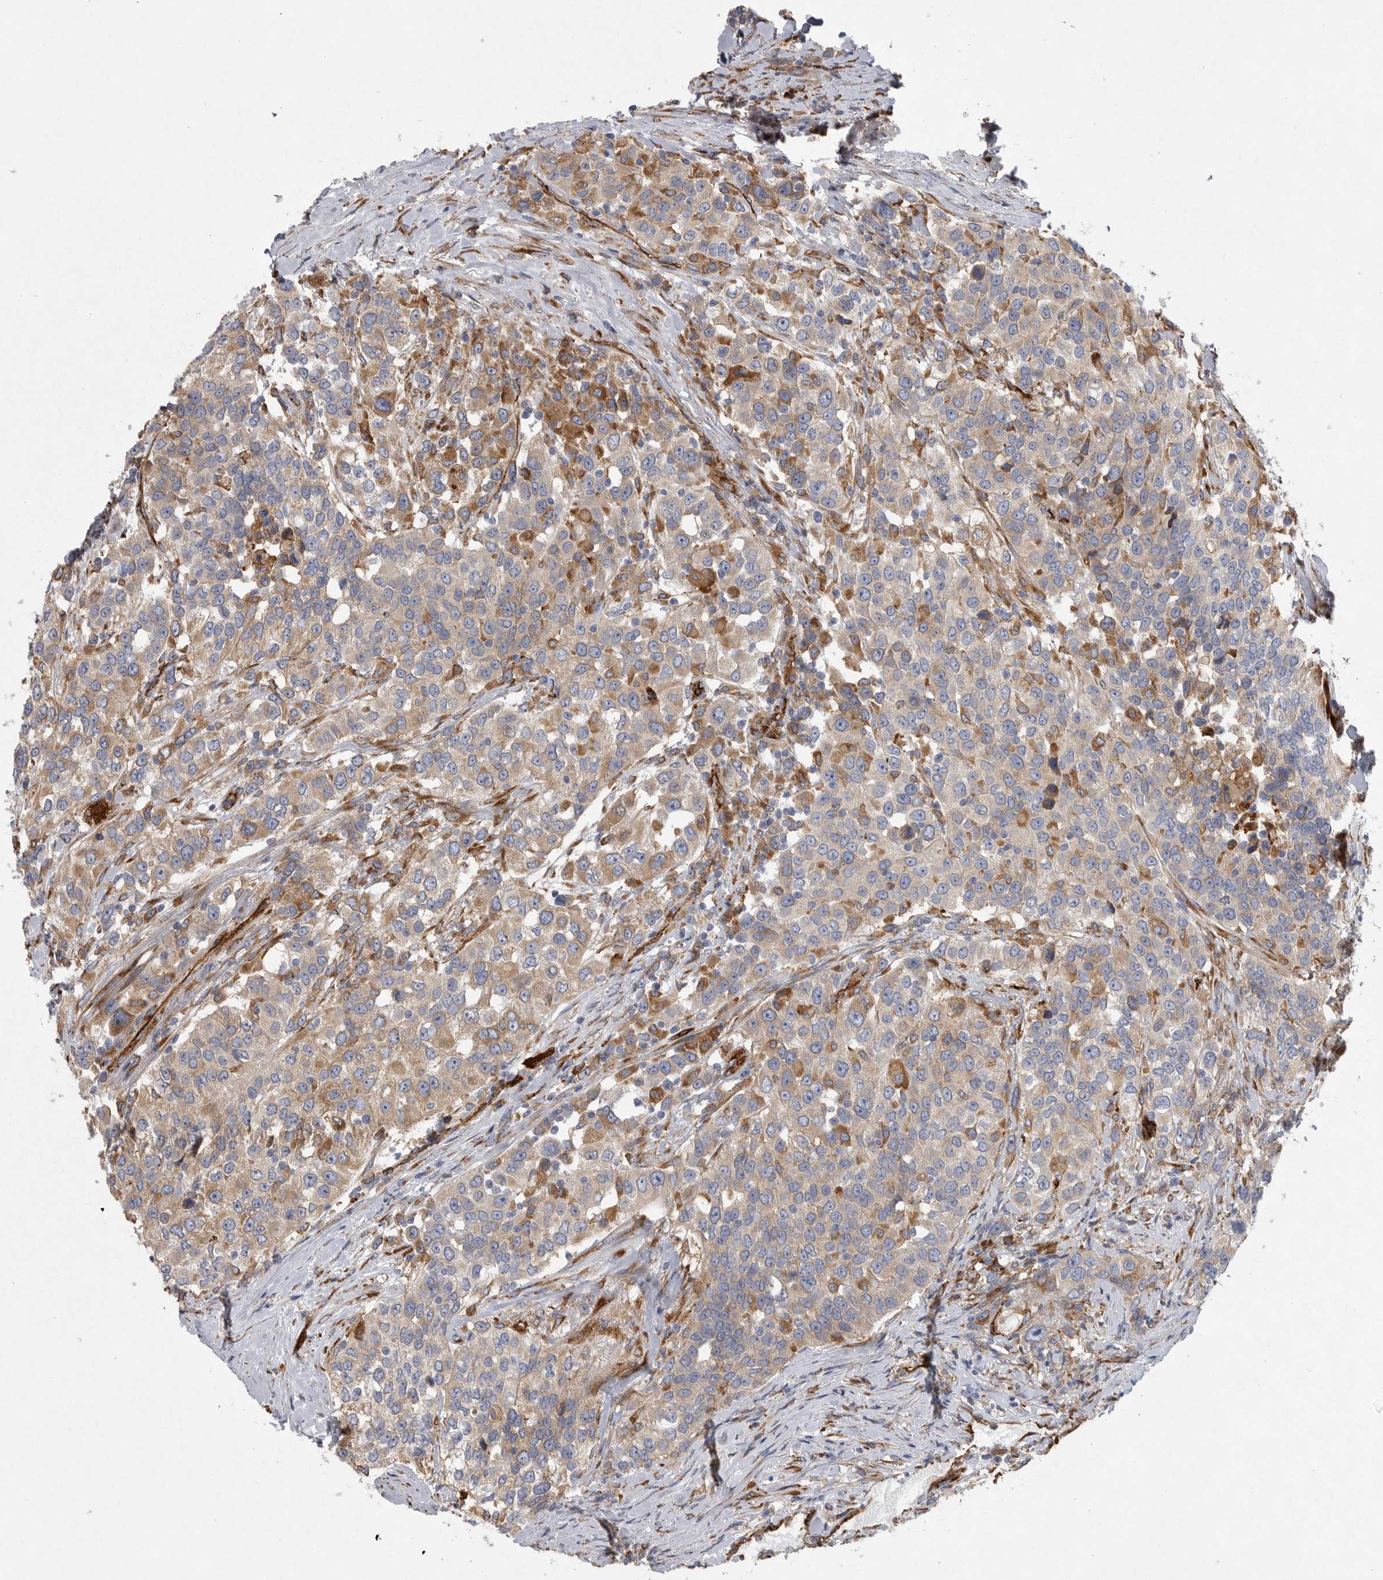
{"staining": {"intensity": "moderate", "quantity": ">75%", "location": "cytoplasmic/membranous"}, "tissue": "urothelial cancer", "cell_type": "Tumor cells", "image_type": "cancer", "snomed": [{"axis": "morphology", "description": "Urothelial carcinoma, High grade"}, {"axis": "topography", "description": "Urinary bladder"}], "caption": "An image showing moderate cytoplasmic/membranous positivity in about >75% of tumor cells in high-grade urothelial carcinoma, as visualized by brown immunohistochemical staining.", "gene": "MINPP1", "patient": {"sex": "female", "age": 80}}